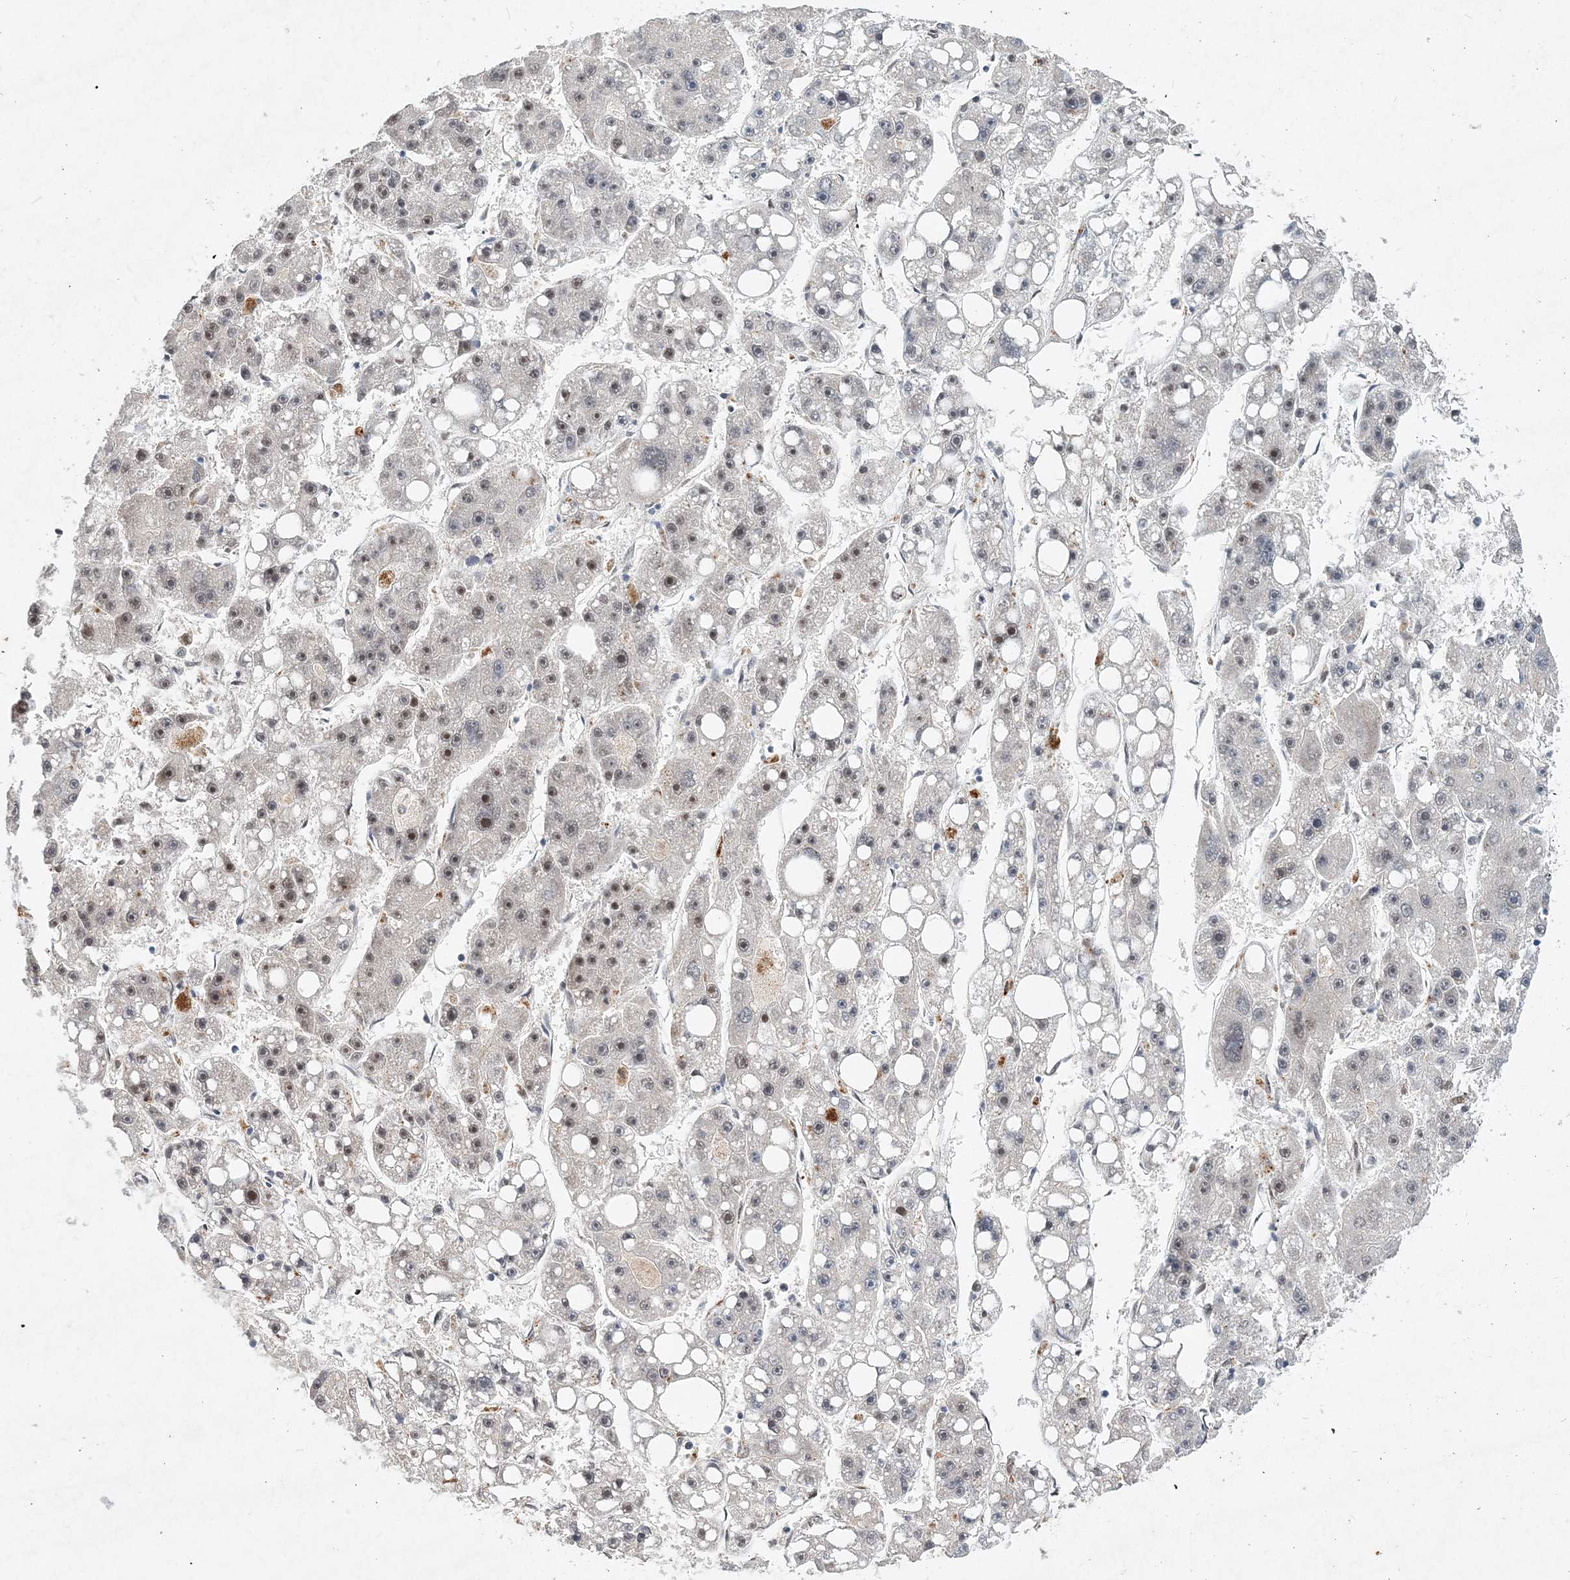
{"staining": {"intensity": "negative", "quantity": "none", "location": "none"}, "tissue": "liver cancer", "cell_type": "Tumor cells", "image_type": "cancer", "snomed": [{"axis": "morphology", "description": "Carcinoma, Hepatocellular, NOS"}, {"axis": "topography", "description": "Liver"}], "caption": "Micrograph shows no protein expression in tumor cells of liver cancer tissue.", "gene": "KPNA4", "patient": {"sex": "female", "age": 61}}